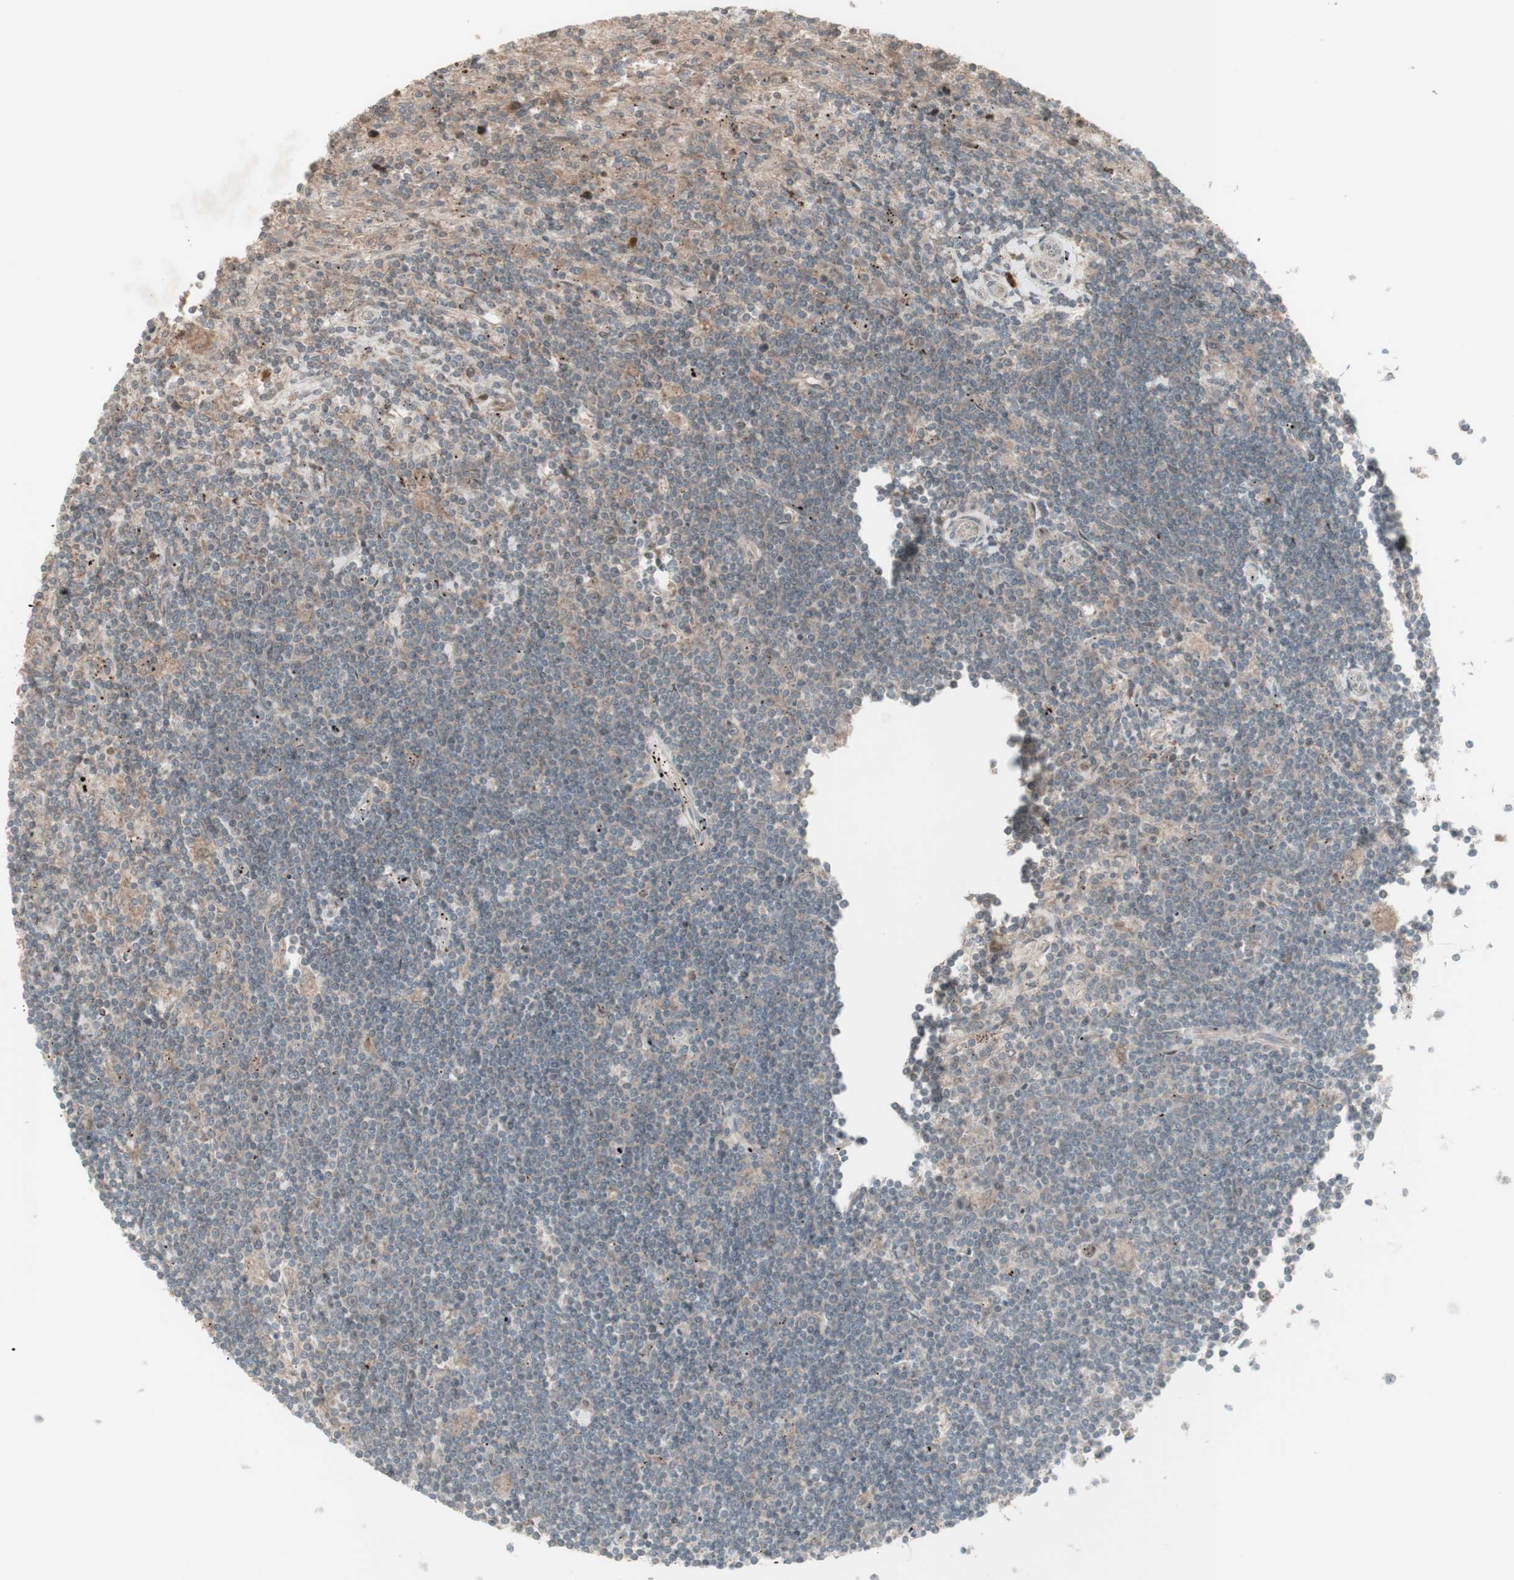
{"staining": {"intensity": "negative", "quantity": "none", "location": "none"}, "tissue": "lymphoma", "cell_type": "Tumor cells", "image_type": "cancer", "snomed": [{"axis": "morphology", "description": "Malignant lymphoma, non-Hodgkin's type, Low grade"}, {"axis": "topography", "description": "Spleen"}], "caption": "Tumor cells are negative for protein expression in human low-grade malignant lymphoma, non-Hodgkin's type.", "gene": "MSH6", "patient": {"sex": "male", "age": 76}}